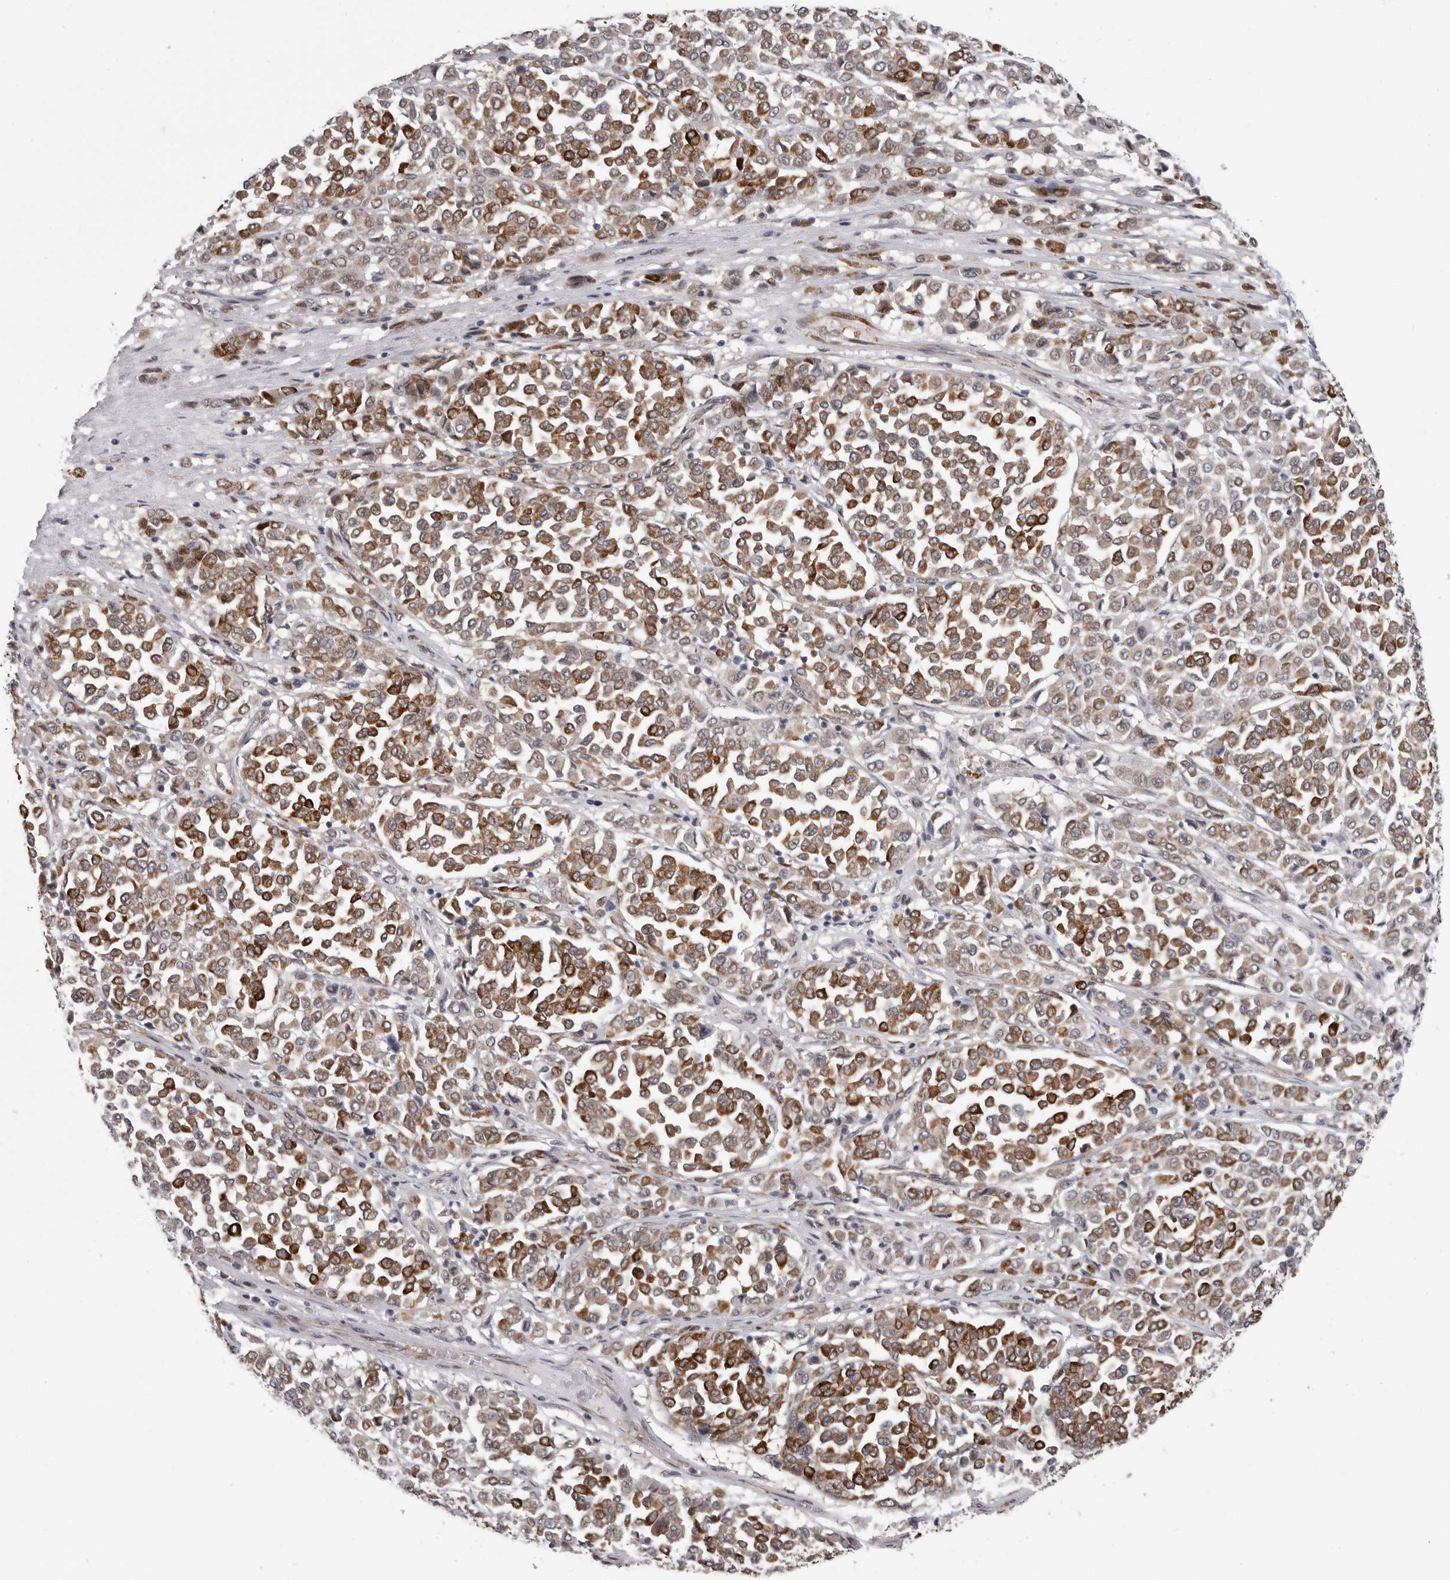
{"staining": {"intensity": "moderate", "quantity": ">75%", "location": "cytoplasmic/membranous"}, "tissue": "melanoma", "cell_type": "Tumor cells", "image_type": "cancer", "snomed": [{"axis": "morphology", "description": "Malignant melanoma, Metastatic site"}, {"axis": "topography", "description": "Pancreas"}], "caption": "Protein staining reveals moderate cytoplasmic/membranous staining in approximately >75% of tumor cells in malignant melanoma (metastatic site).", "gene": "RALGPS2", "patient": {"sex": "female", "age": 30}}